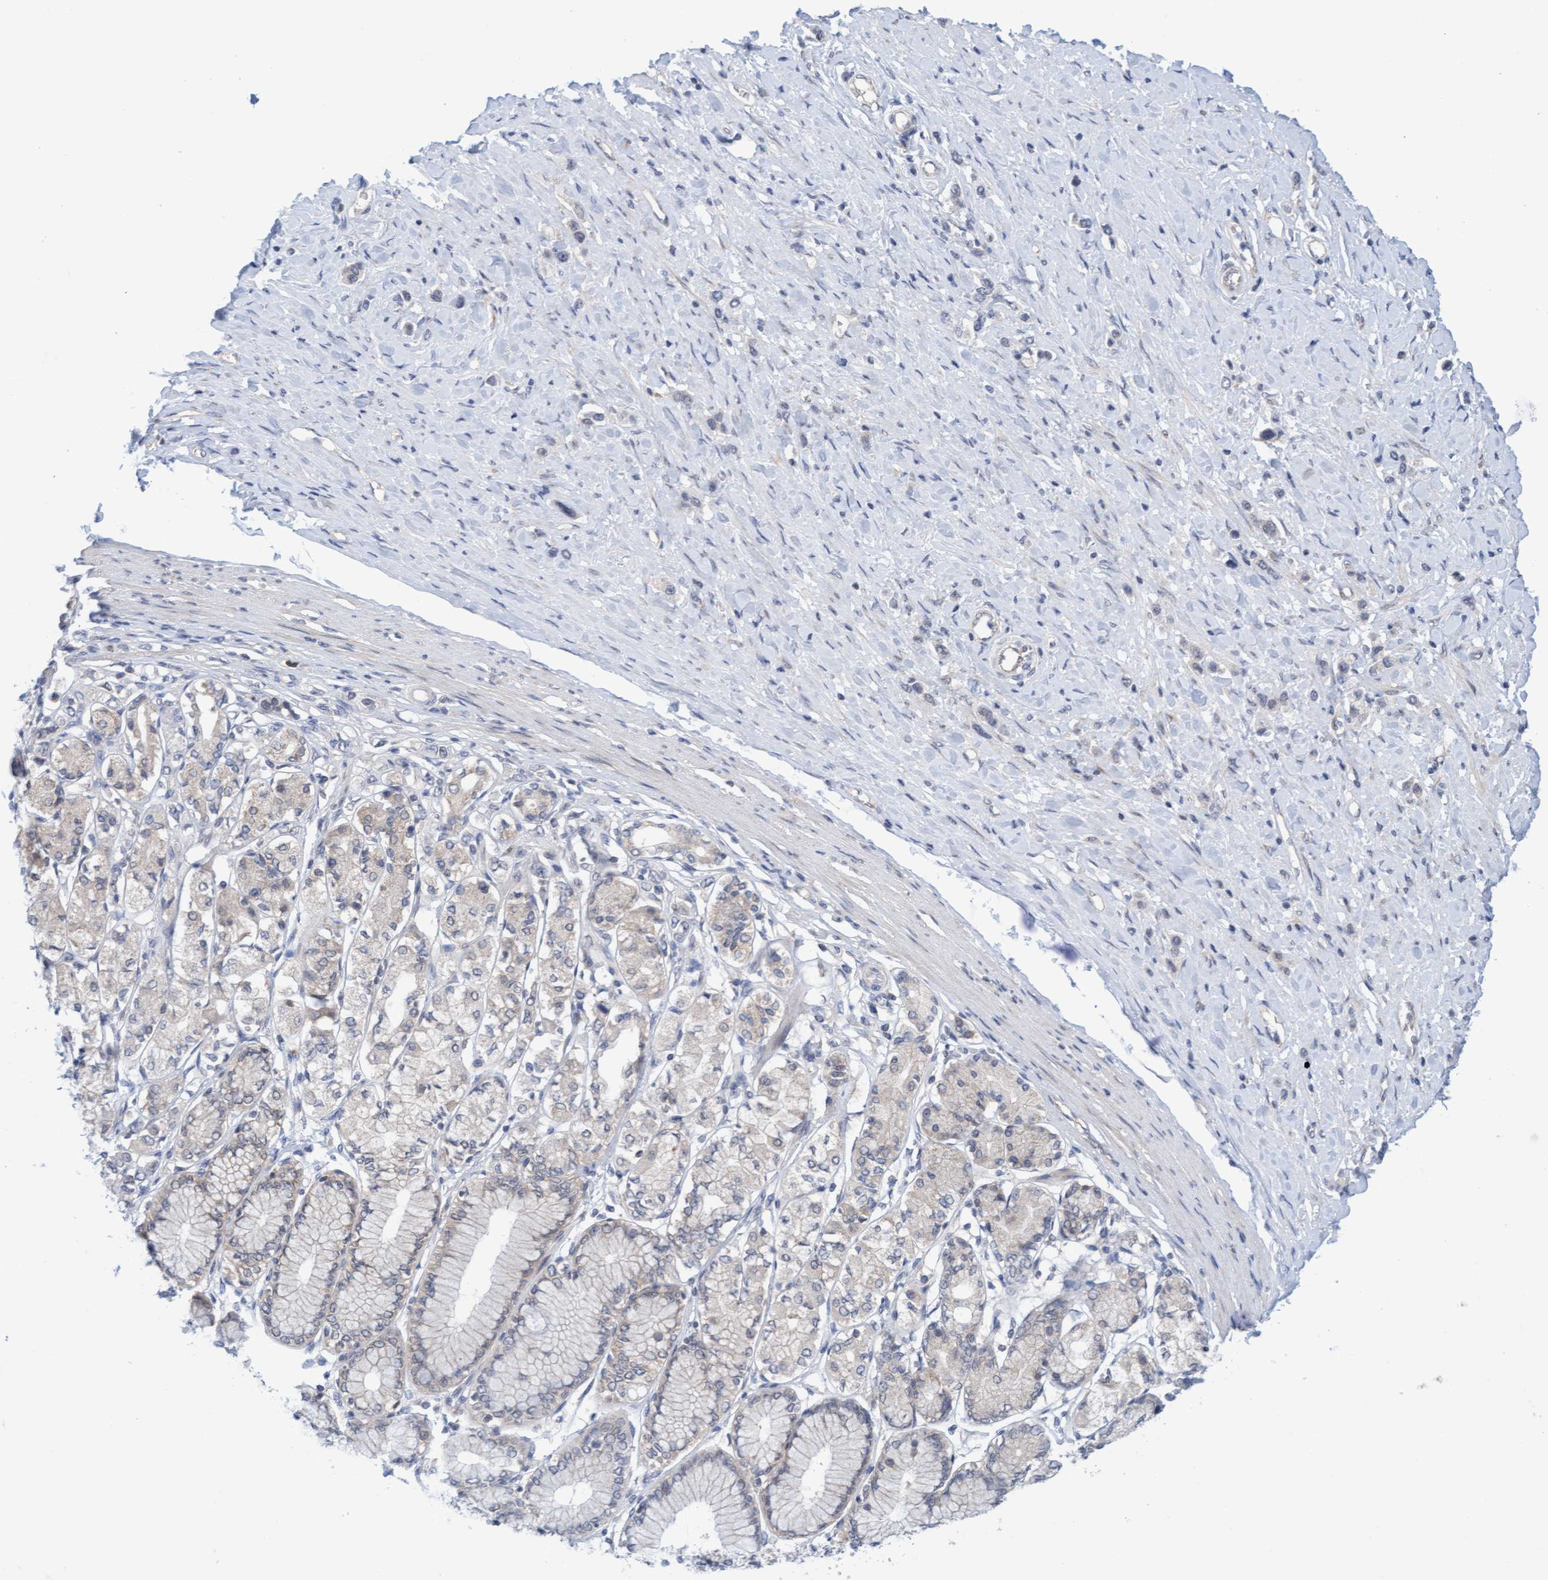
{"staining": {"intensity": "negative", "quantity": "none", "location": "none"}, "tissue": "stomach cancer", "cell_type": "Tumor cells", "image_type": "cancer", "snomed": [{"axis": "morphology", "description": "Adenocarcinoma, NOS"}, {"axis": "topography", "description": "Stomach"}], "caption": "The immunohistochemistry histopathology image has no significant staining in tumor cells of stomach adenocarcinoma tissue.", "gene": "AMZ2", "patient": {"sex": "female", "age": 65}}